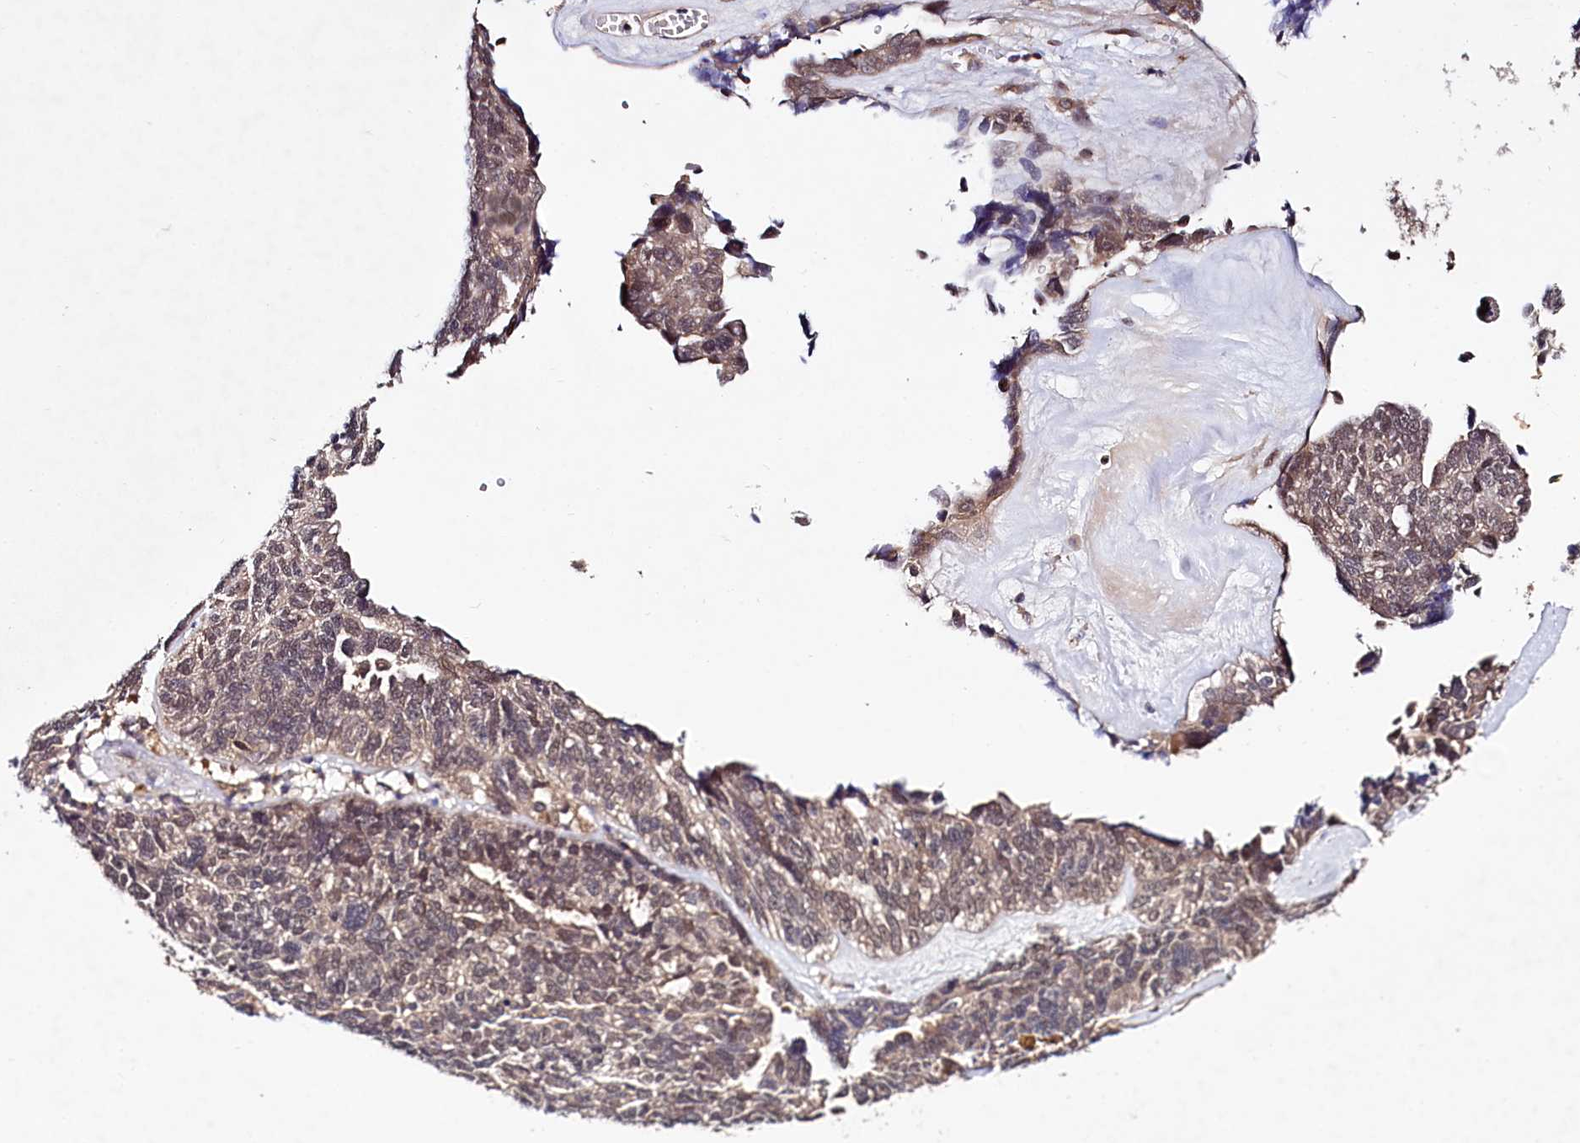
{"staining": {"intensity": "weak", "quantity": "25%-75%", "location": "cytoplasmic/membranous,nuclear"}, "tissue": "ovarian cancer", "cell_type": "Tumor cells", "image_type": "cancer", "snomed": [{"axis": "morphology", "description": "Cystadenocarcinoma, serous, NOS"}, {"axis": "topography", "description": "Ovary"}], "caption": "Weak cytoplasmic/membranous and nuclear staining is seen in approximately 25%-75% of tumor cells in ovarian cancer (serous cystadenocarcinoma).", "gene": "UBE3A", "patient": {"sex": "female", "age": 79}}